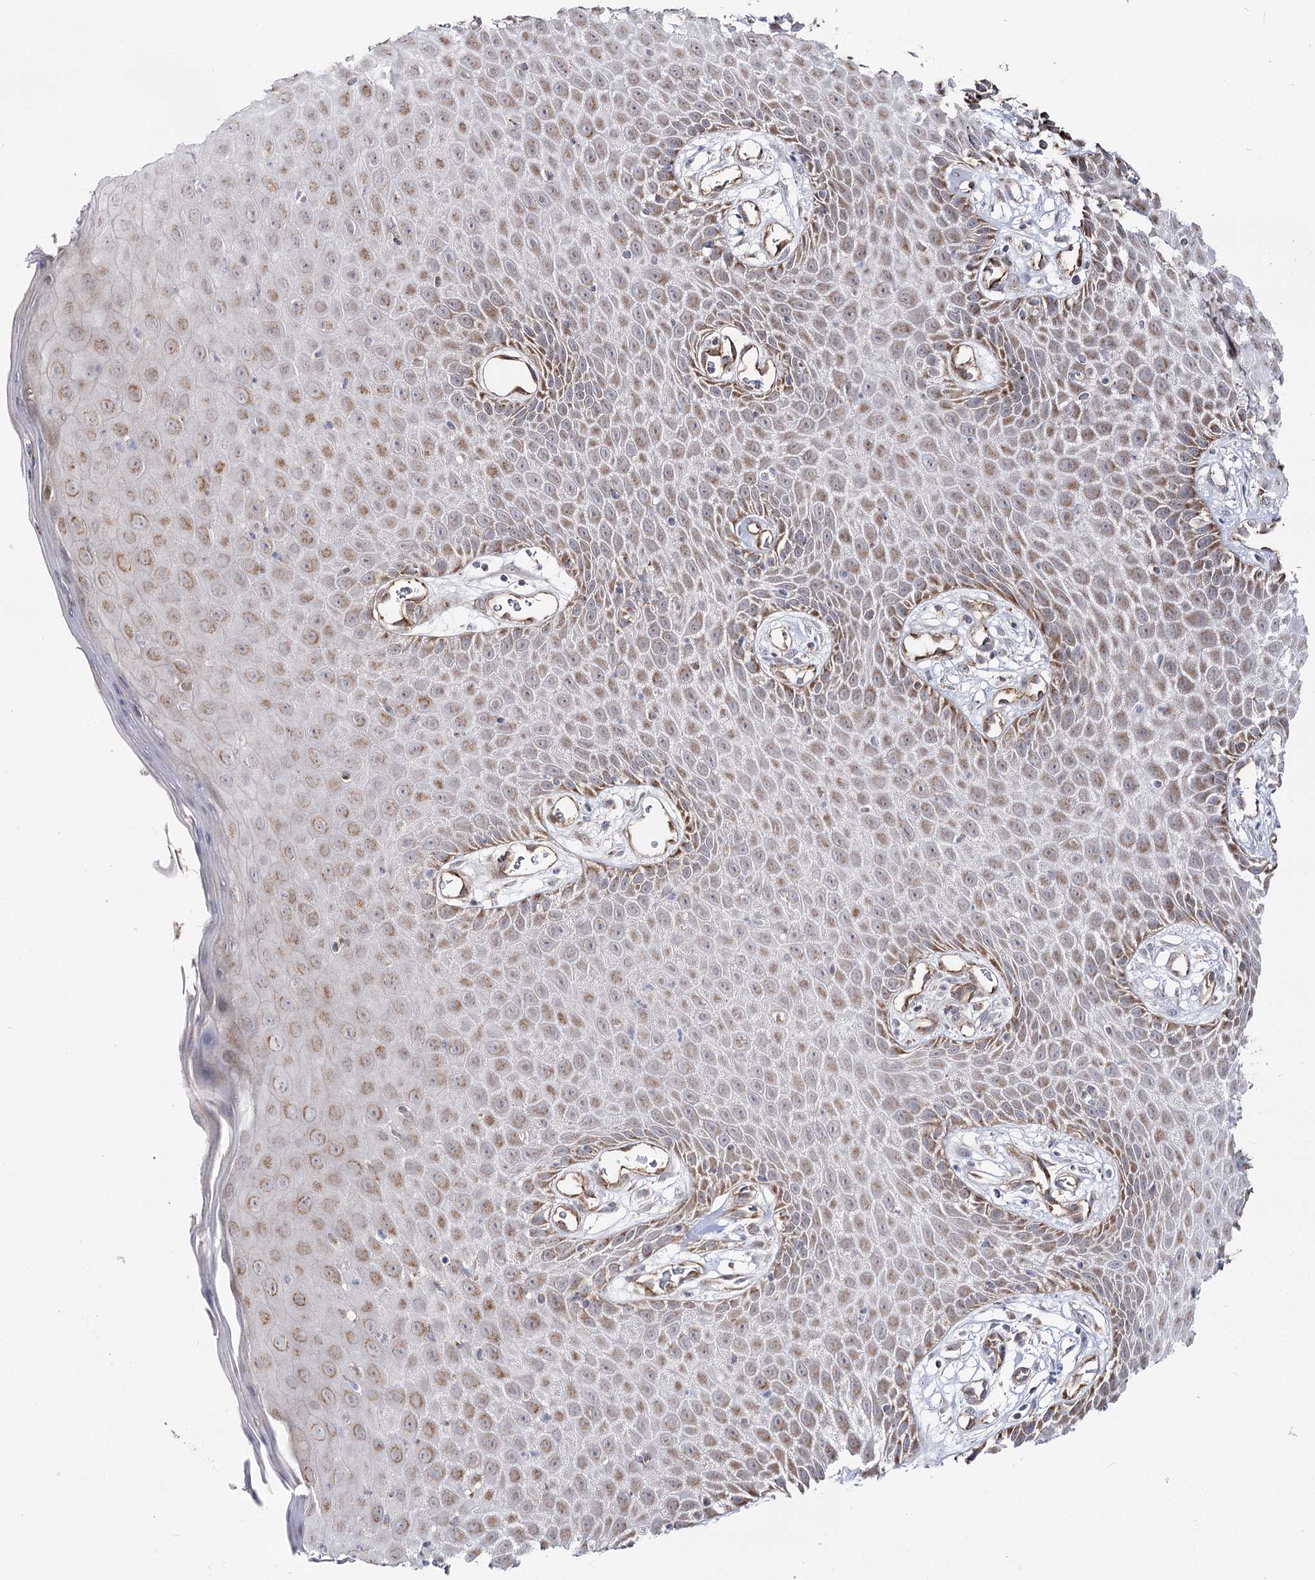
{"staining": {"intensity": "moderate", "quantity": "25%-75%", "location": "cytoplasmic/membranous"}, "tissue": "skin", "cell_type": "Epidermal cells", "image_type": "normal", "snomed": [{"axis": "morphology", "description": "Normal tissue, NOS"}, {"axis": "topography", "description": "Vulva"}], "caption": "Moderate cytoplasmic/membranous expression for a protein is appreciated in approximately 25%-75% of epidermal cells of benign skin using IHC.", "gene": "CBR4", "patient": {"sex": "female", "age": 68}}